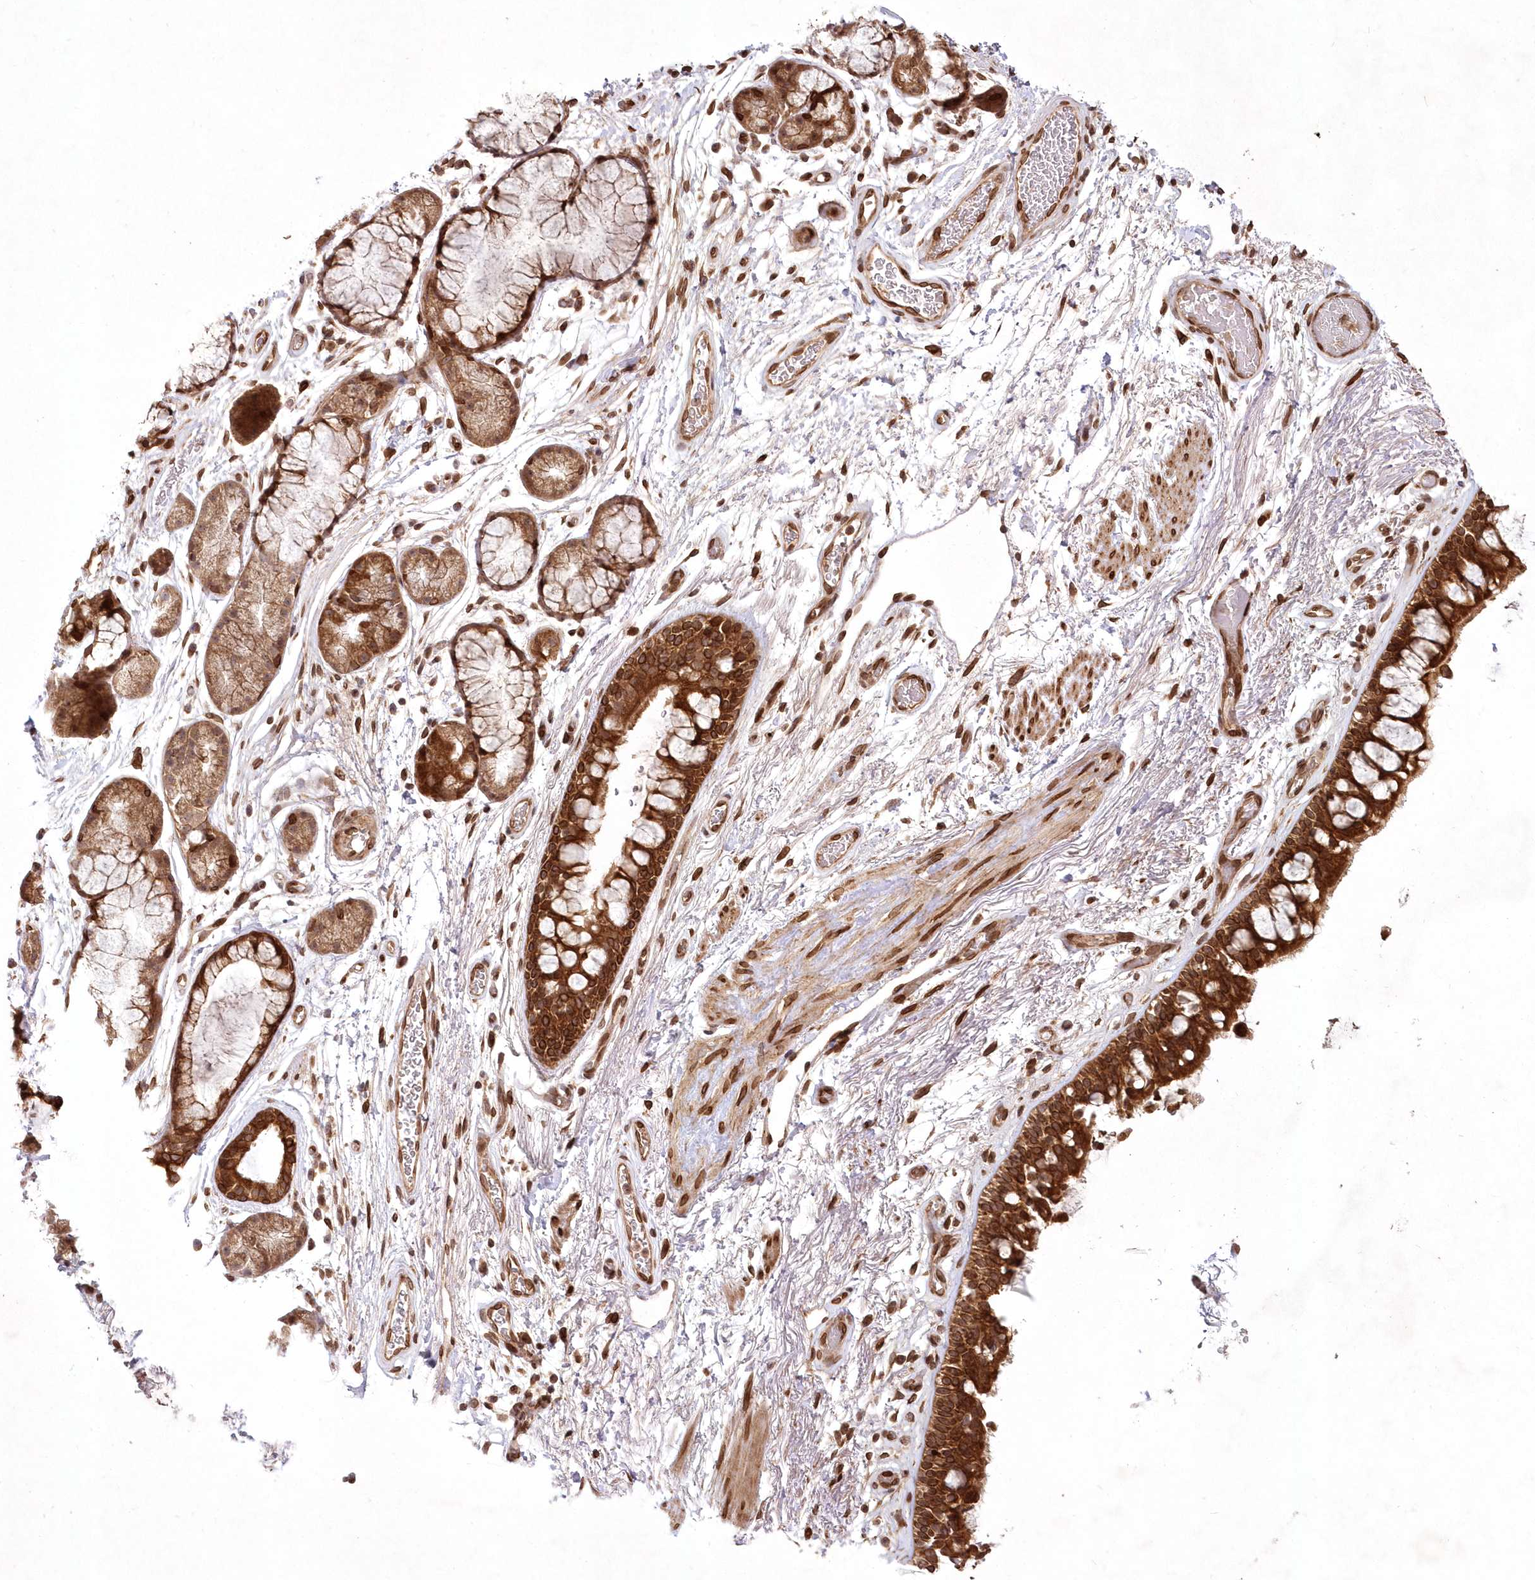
{"staining": {"intensity": "strong", "quantity": ">75%", "location": "cytoplasmic/membranous"}, "tissue": "bronchus", "cell_type": "Respiratory epithelial cells", "image_type": "normal", "snomed": [{"axis": "morphology", "description": "Normal tissue, NOS"}, {"axis": "topography", "description": "Bronchus"}], "caption": "Strong cytoplasmic/membranous protein staining is seen in approximately >75% of respiratory epithelial cells in bronchus. The staining is performed using DAB brown chromogen to label protein expression. The nuclei are counter-stained blue using hematoxylin.", "gene": "DNAJC27", "patient": {"sex": "male", "age": 65}}